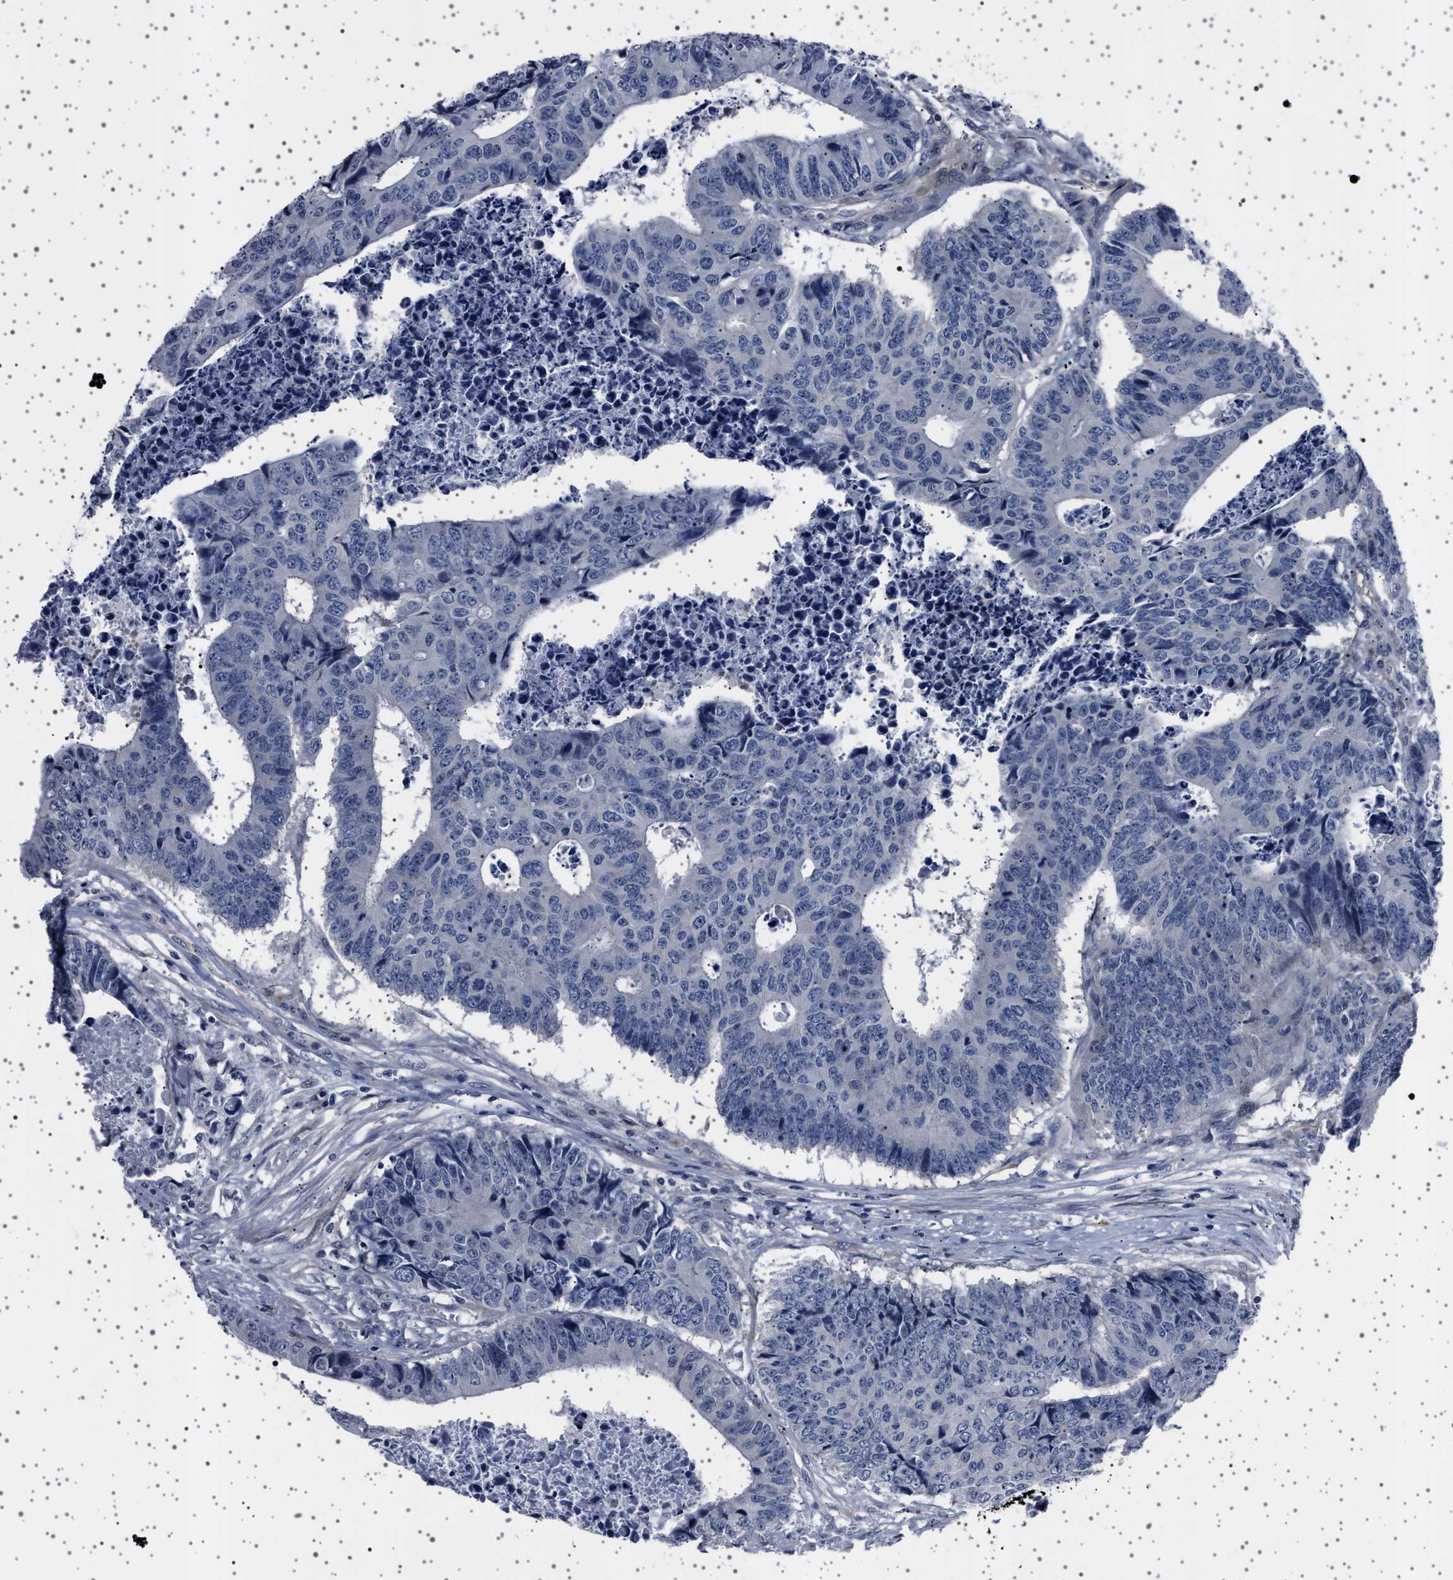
{"staining": {"intensity": "negative", "quantity": "none", "location": "none"}, "tissue": "colorectal cancer", "cell_type": "Tumor cells", "image_type": "cancer", "snomed": [{"axis": "morphology", "description": "Adenocarcinoma, NOS"}, {"axis": "topography", "description": "Rectum"}], "caption": "High magnification brightfield microscopy of adenocarcinoma (colorectal) stained with DAB (3,3'-diaminobenzidine) (brown) and counterstained with hematoxylin (blue): tumor cells show no significant staining.", "gene": "PAK5", "patient": {"sex": "male", "age": 84}}